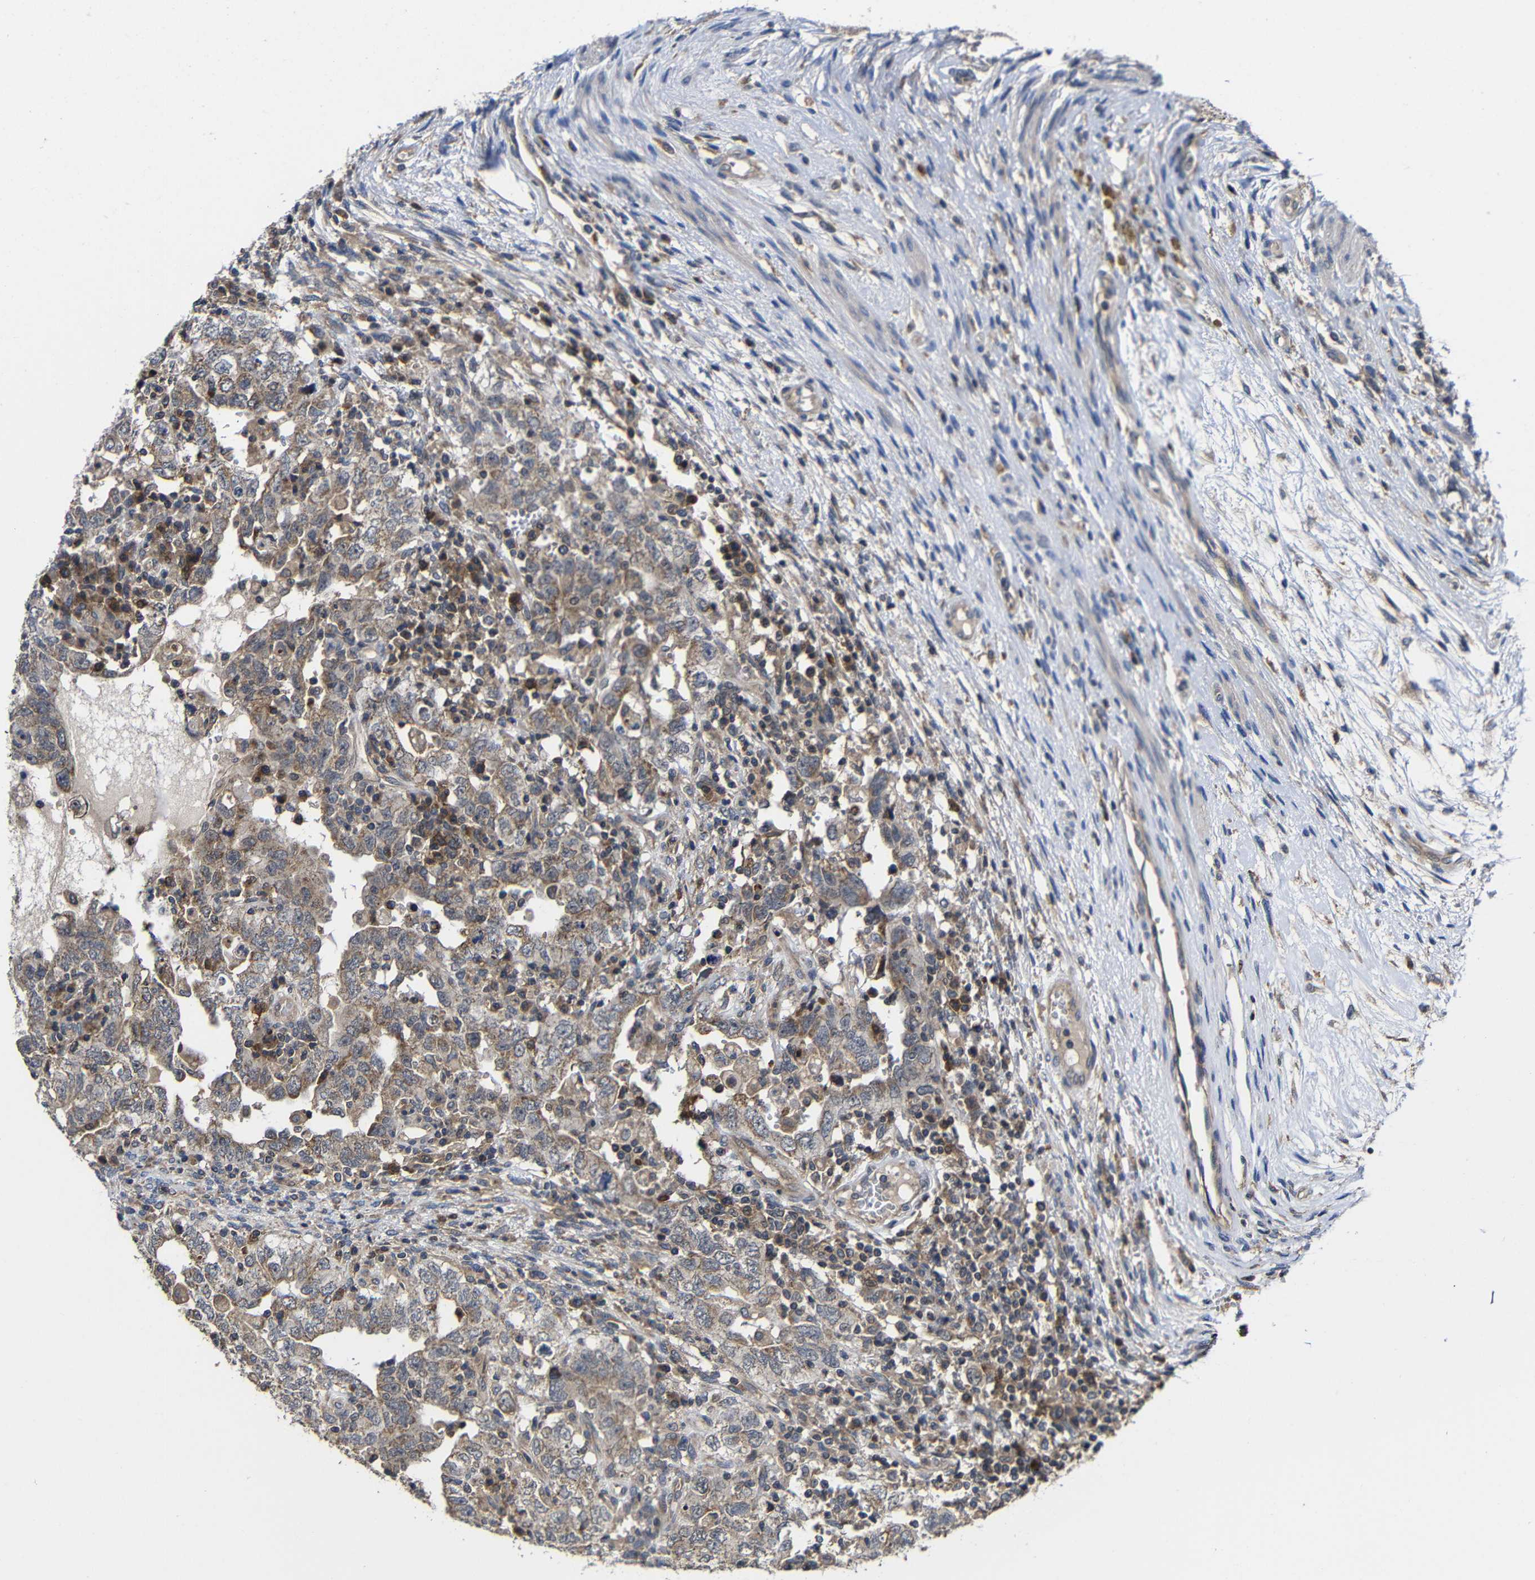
{"staining": {"intensity": "moderate", "quantity": ">75%", "location": "cytoplasmic/membranous"}, "tissue": "testis cancer", "cell_type": "Tumor cells", "image_type": "cancer", "snomed": [{"axis": "morphology", "description": "Carcinoma, Embryonal, NOS"}, {"axis": "topography", "description": "Testis"}], "caption": "Testis cancer tissue demonstrates moderate cytoplasmic/membranous expression in about >75% of tumor cells", "gene": "LPAR5", "patient": {"sex": "male", "age": 26}}